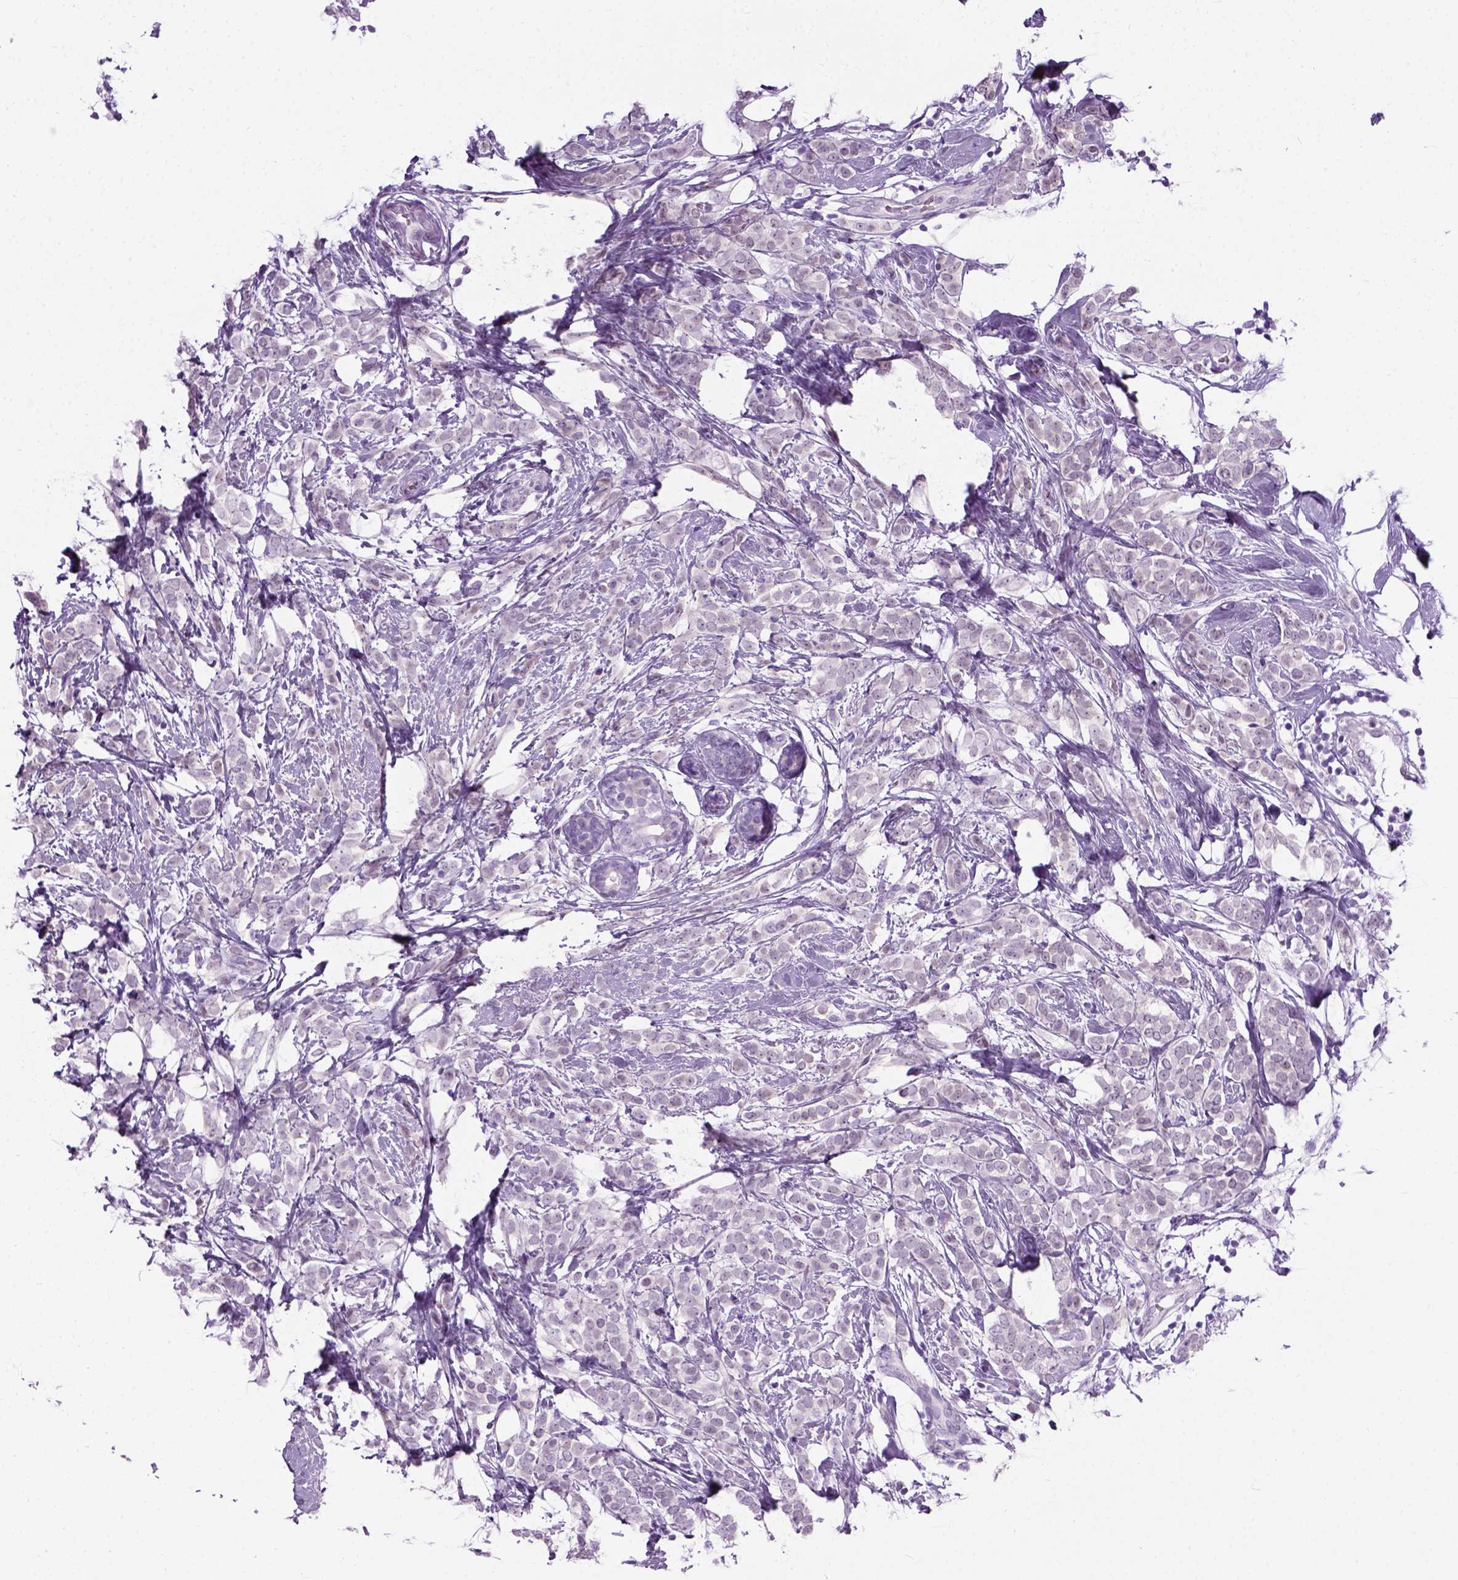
{"staining": {"intensity": "negative", "quantity": "none", "location": "none"}, "tissue": "breast cancer", "cell_type": "Tumor cells", "image_type": "cancer", "snomed": [{"axis": "morphology", "description": "Lobular carcinoma"}, {"axis": "topography", "description": "Breast"}], "caption": "Immunohistochemical staining of lobular carcinoma (breast) demonstrates no significant staining in tumor cells.", "gene": "AXDND1", "patient": {"sex": "female", "age": 49}}